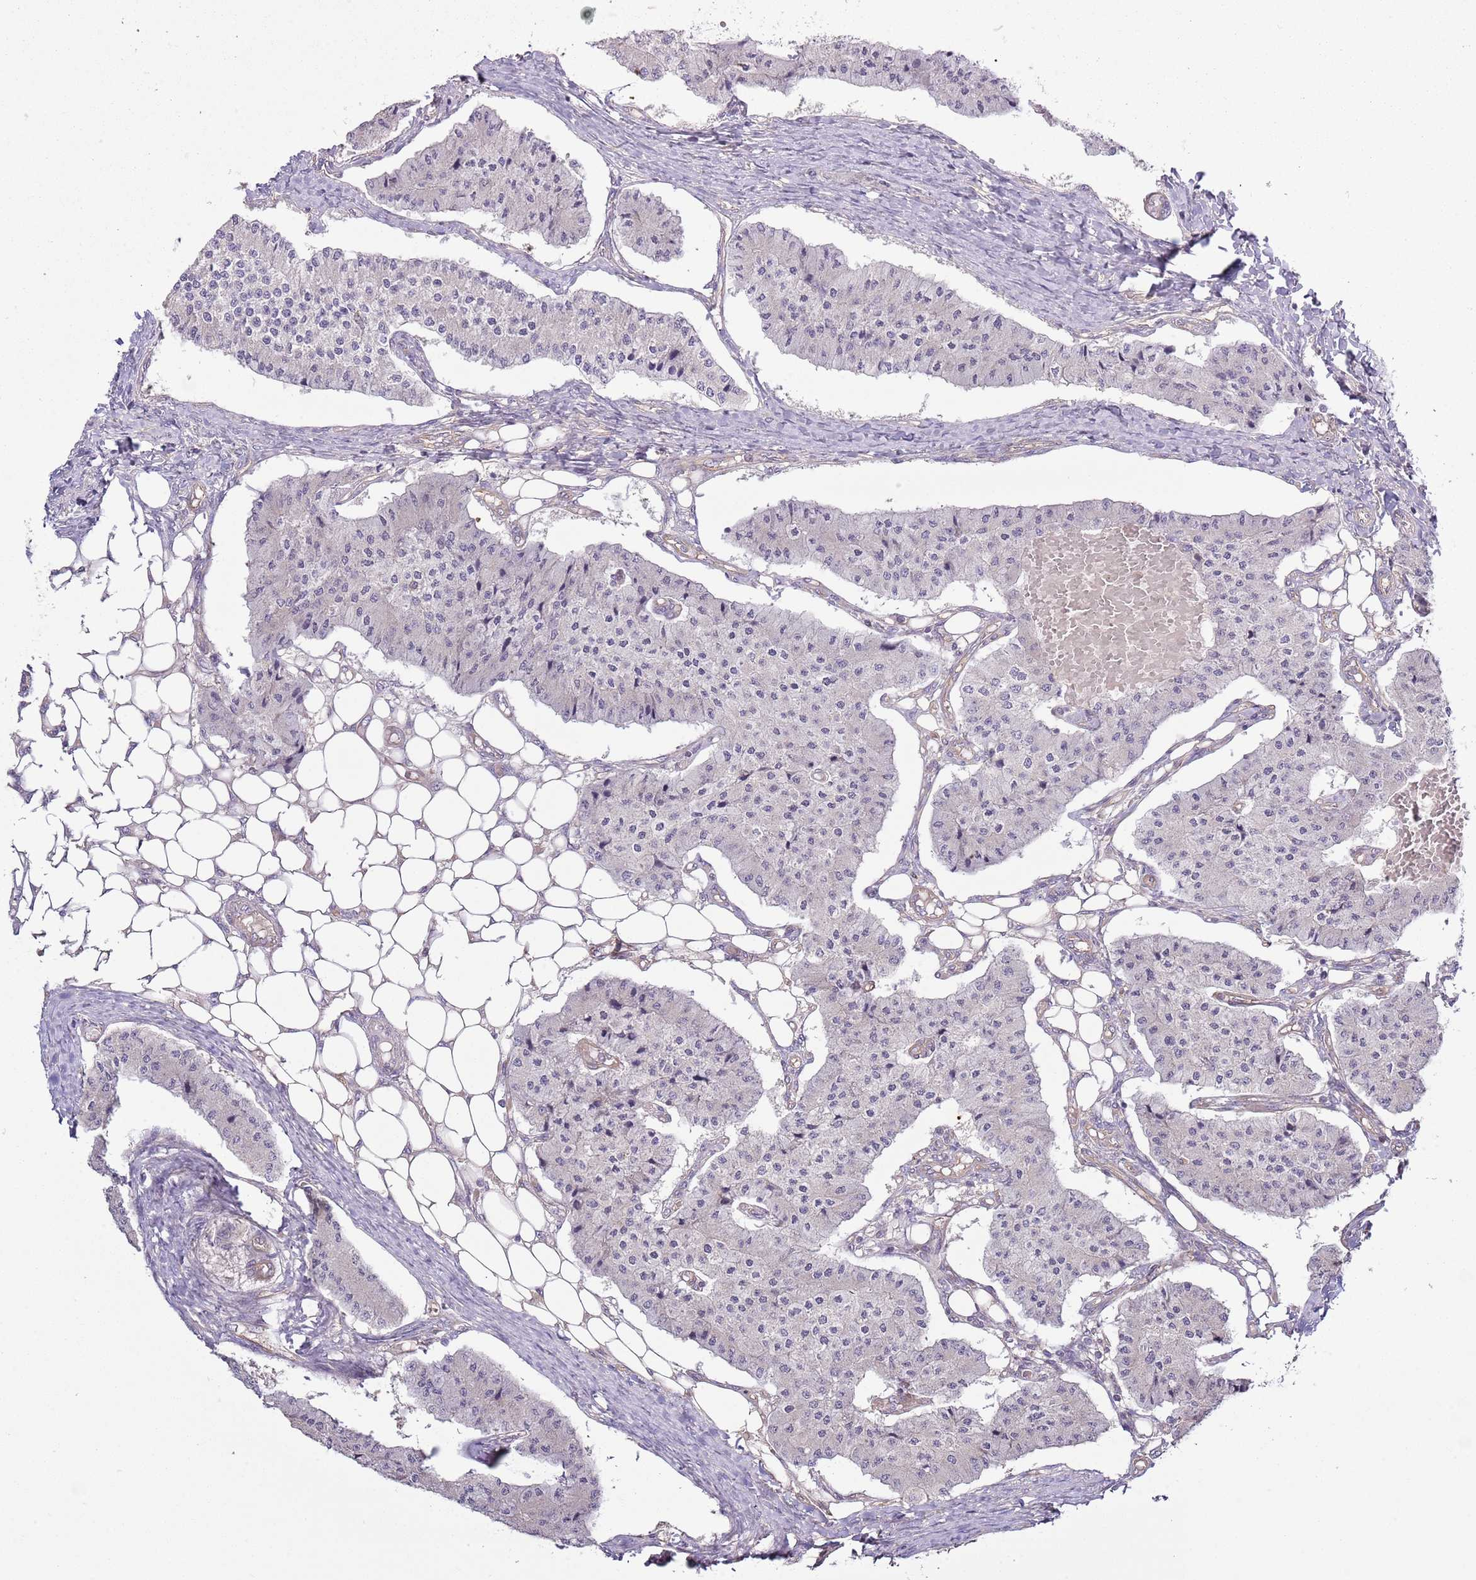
{"staining": {"intensity": "negative", "quantity": "none", "location": "none"}, "tissue": "carcinoid", "cell_type": "Tumor cells", "image_type": "cancer", "snomed": [{"axis": "morphology", "description": "Carcinoid, malignant, NOS"}, {"axis": "topography", "description": "Colon"}], "caption": "Immunohistochemistry of carcinoid displays no staining in tumor cells.", "gene": "LPIN2", "patient": {"sex": "female", "age": 52}}